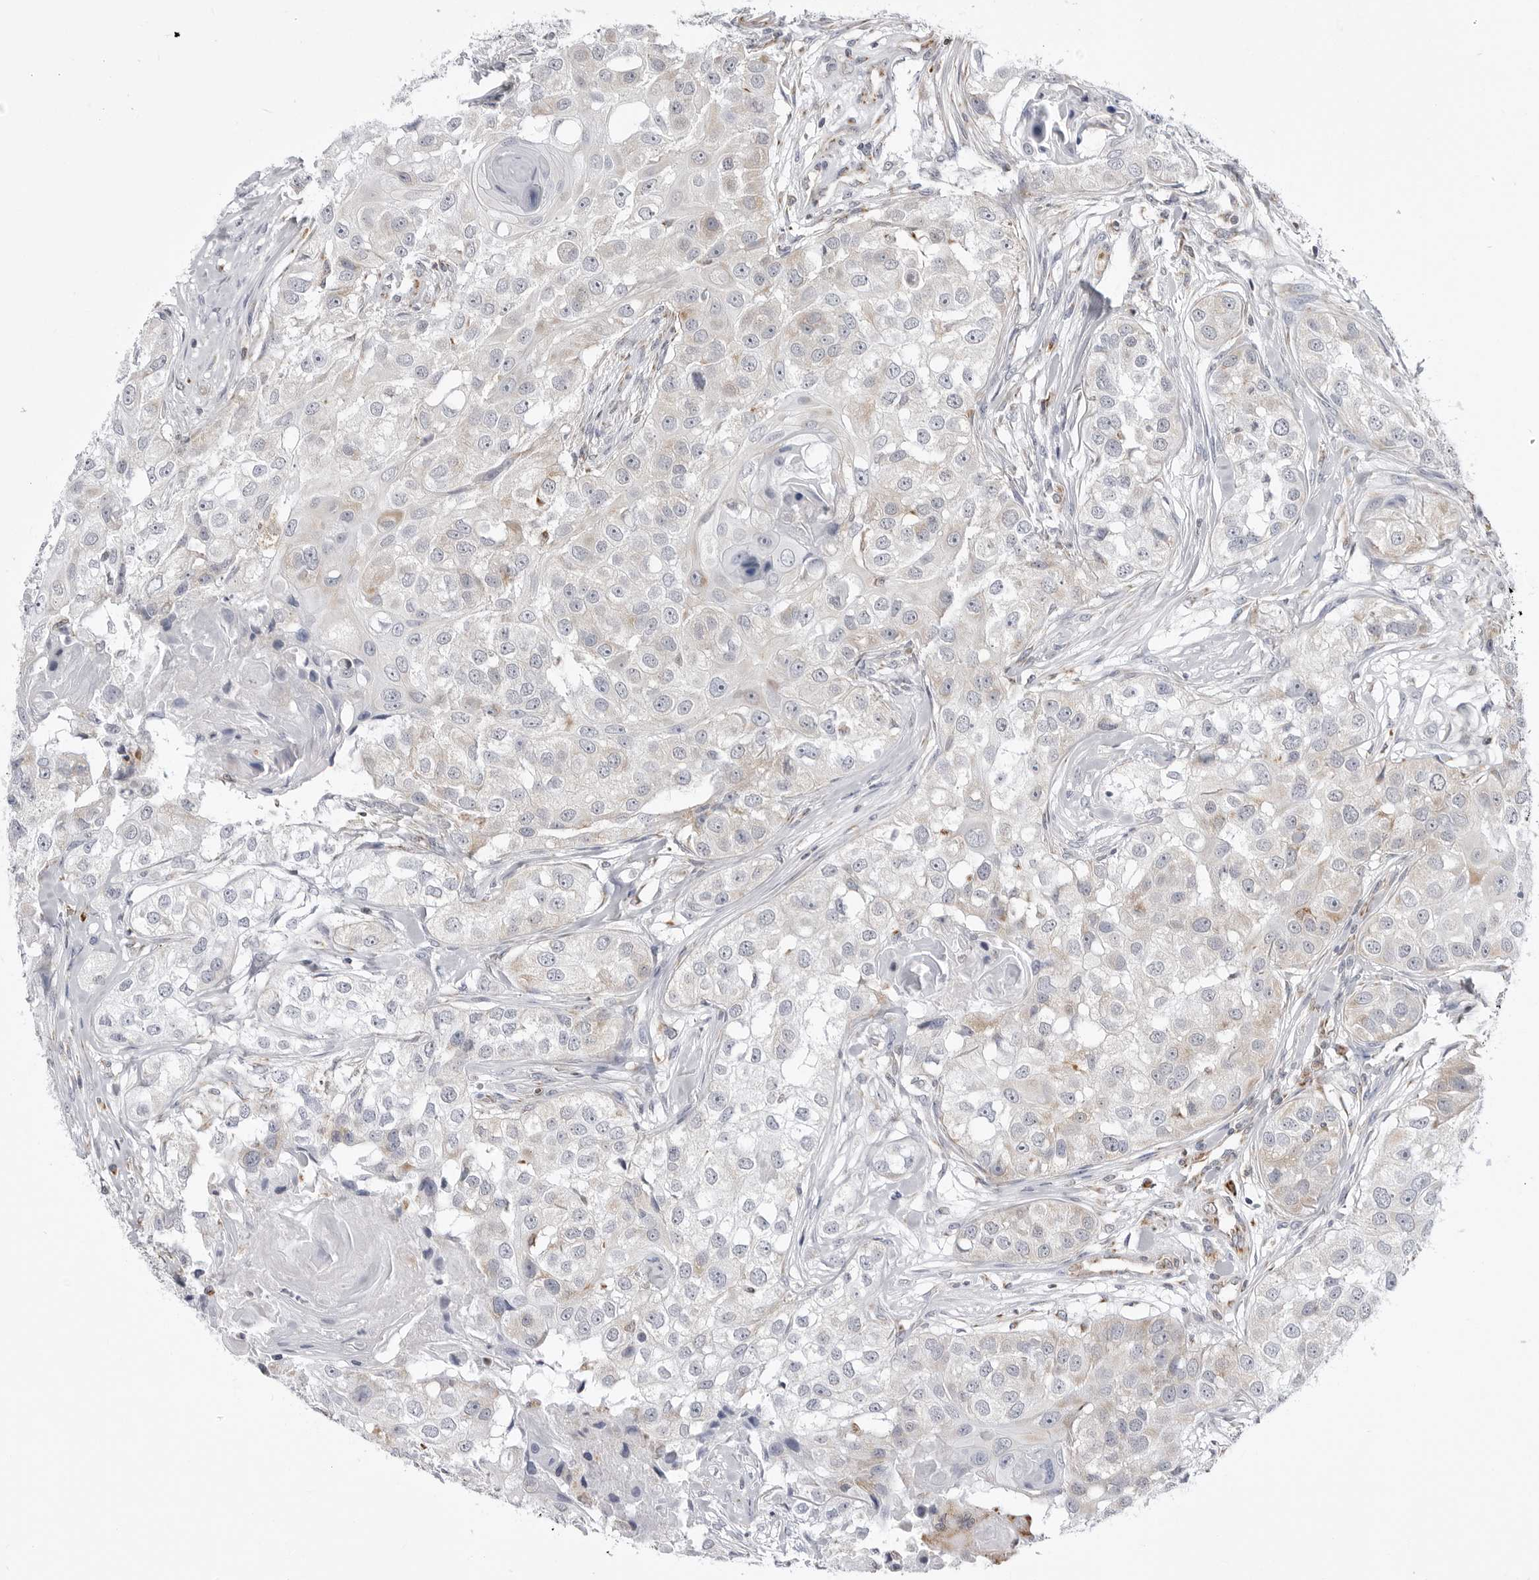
{"staining": {"intensity": "weak", "quantity": "<25%", "location": "cytoplasmic/membranous"}, "tissue": "head and neck cancer", "cell_type": "Tumor cells", "image_type": "cancer", "snomed": [{"axis": "morphology", "description": "Normal tissue, NOS"}, {"axis": "morphology", "description": "Squamous cell carcinoma, NOS"}, {"axis": "topography", "description": "Skeletal muscle"}, {"axis": "topography", "description": "Head-Neck"}], "caption": "An IHC micrograph of head and neck cancer is shown. There is no staining in tumor cells of head and neck cancer. The staining was performed using DAB (3,3'-diaminobenzidine) to visualize the protein expression in brown, while the nuclei were stained in blue with hematoxylin (Magnification: 20x).", "gene": "FH", "patient": {"sex": "male", "age": 51}}